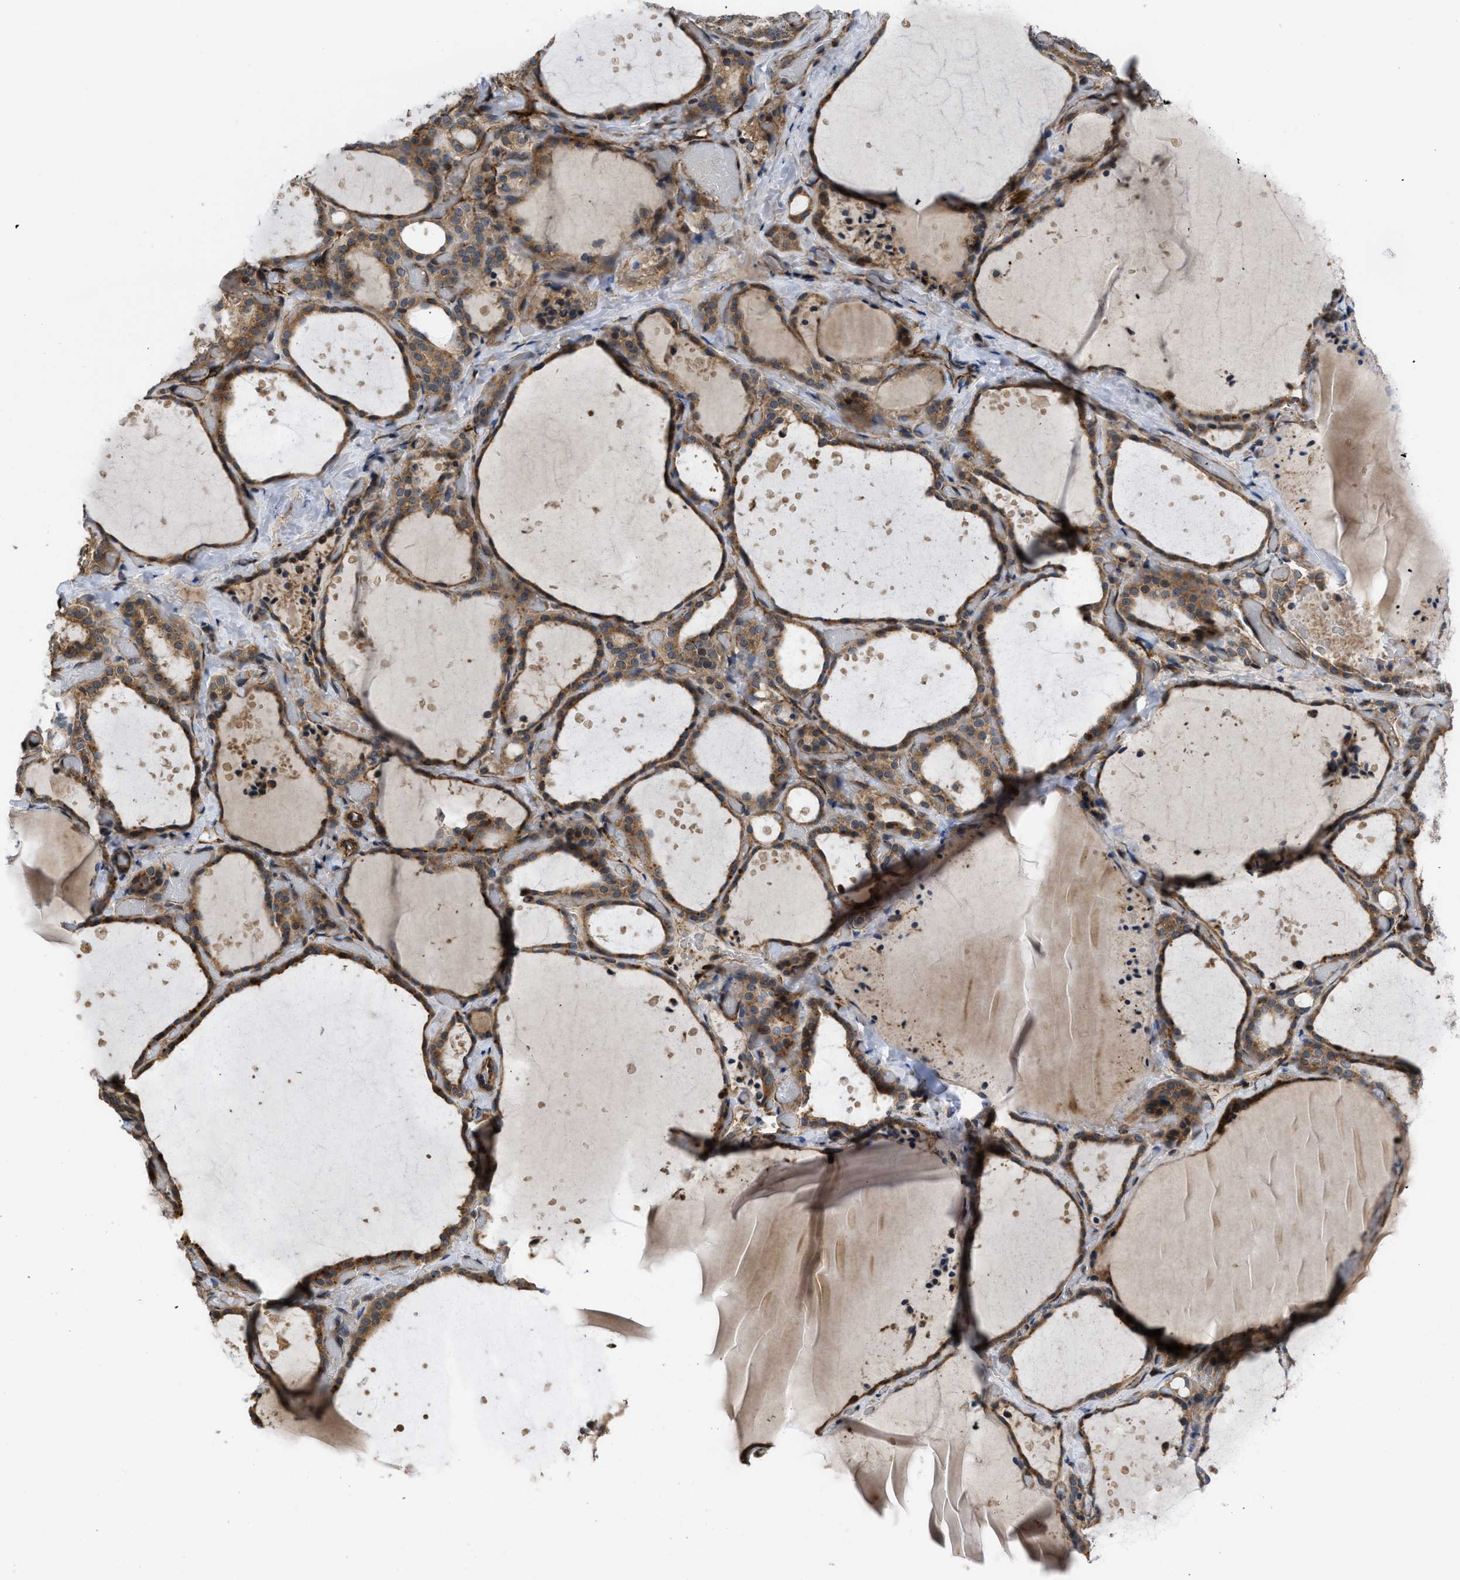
{"staining": {"intensity": "moderate", "quantity": ">75%", "location": "cytoplasmic/membranous"}, "tissue": "thyroid gland", "cell_type": "Glandular cells", "image_type": "normal", "snomed": [{"axis": "morphology", "description": "Normal tissue, NOS"}, {"axis": "topography", "description": "Thyroid gland"}], "caption": "Protein expression analysis of unremarkable thyroid gland demonstrates moderate cytoplasmic/membranous expression in approximately >75% of glandular cells.", "gene": "GPATCH2L", "patient": {"sex": "female", "age": 44}}